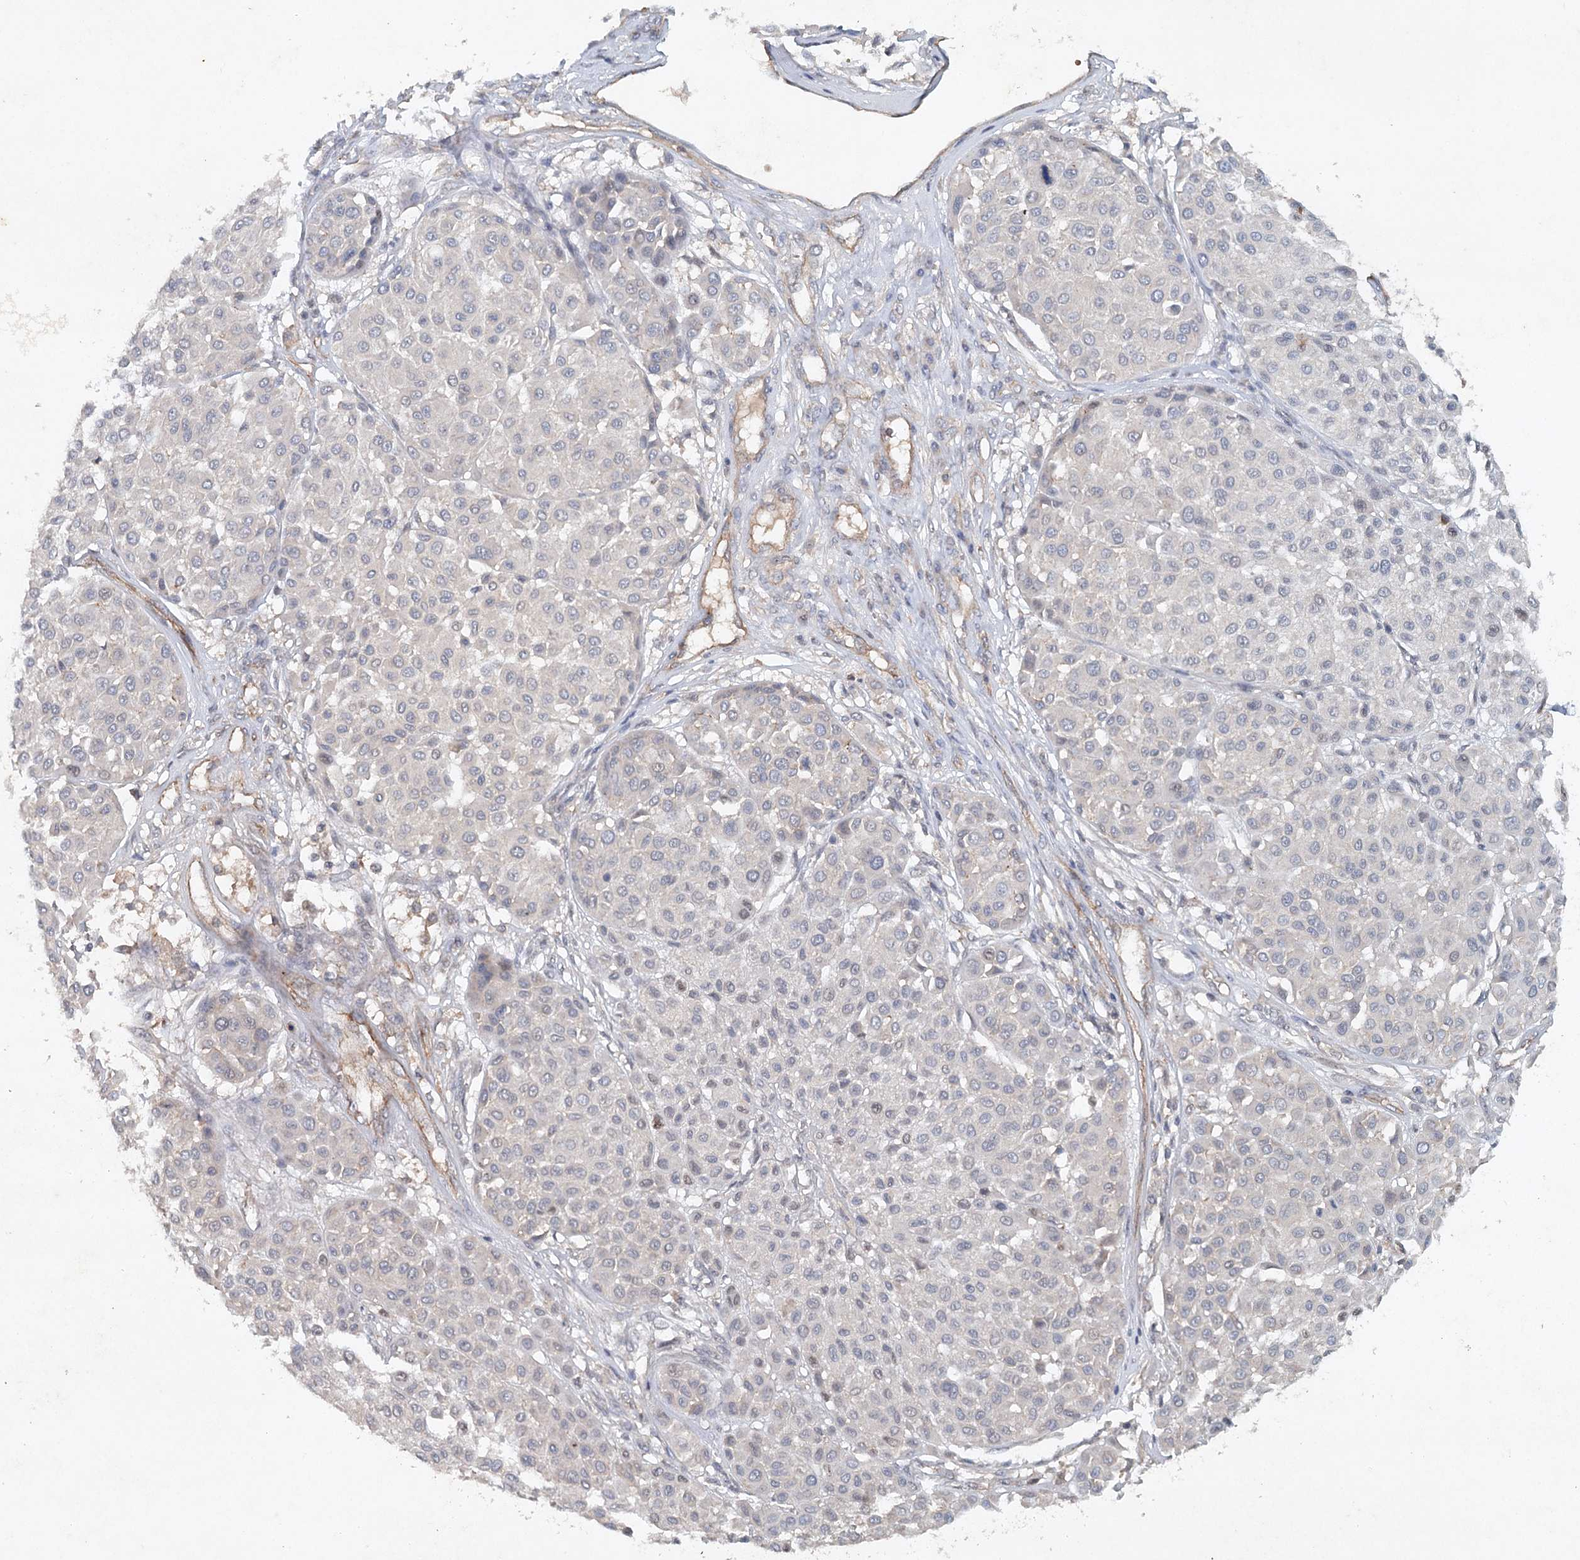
{"staining": {"intensity": "negative", "quantity": "none", "location": "none"}, "tissue": "melanoma", "cell_type": "Tumor cells", "image_type": "cancer", "snomed": [{"axis": "morphology", "description": "Malignant melanoma, Metastatic site"}, {"axis": "topography", "description": "Soft tissue"}], "caption": "High magnification brightfield microscopy of melanoma stained with DAB (3,3'-diaminobenzidine) (brown) and counterstained with hematoxylin (blue): tumor cells show no significant staining.", "gene": "SYNPO", "patient": {"sex": "male", "age": 41}}